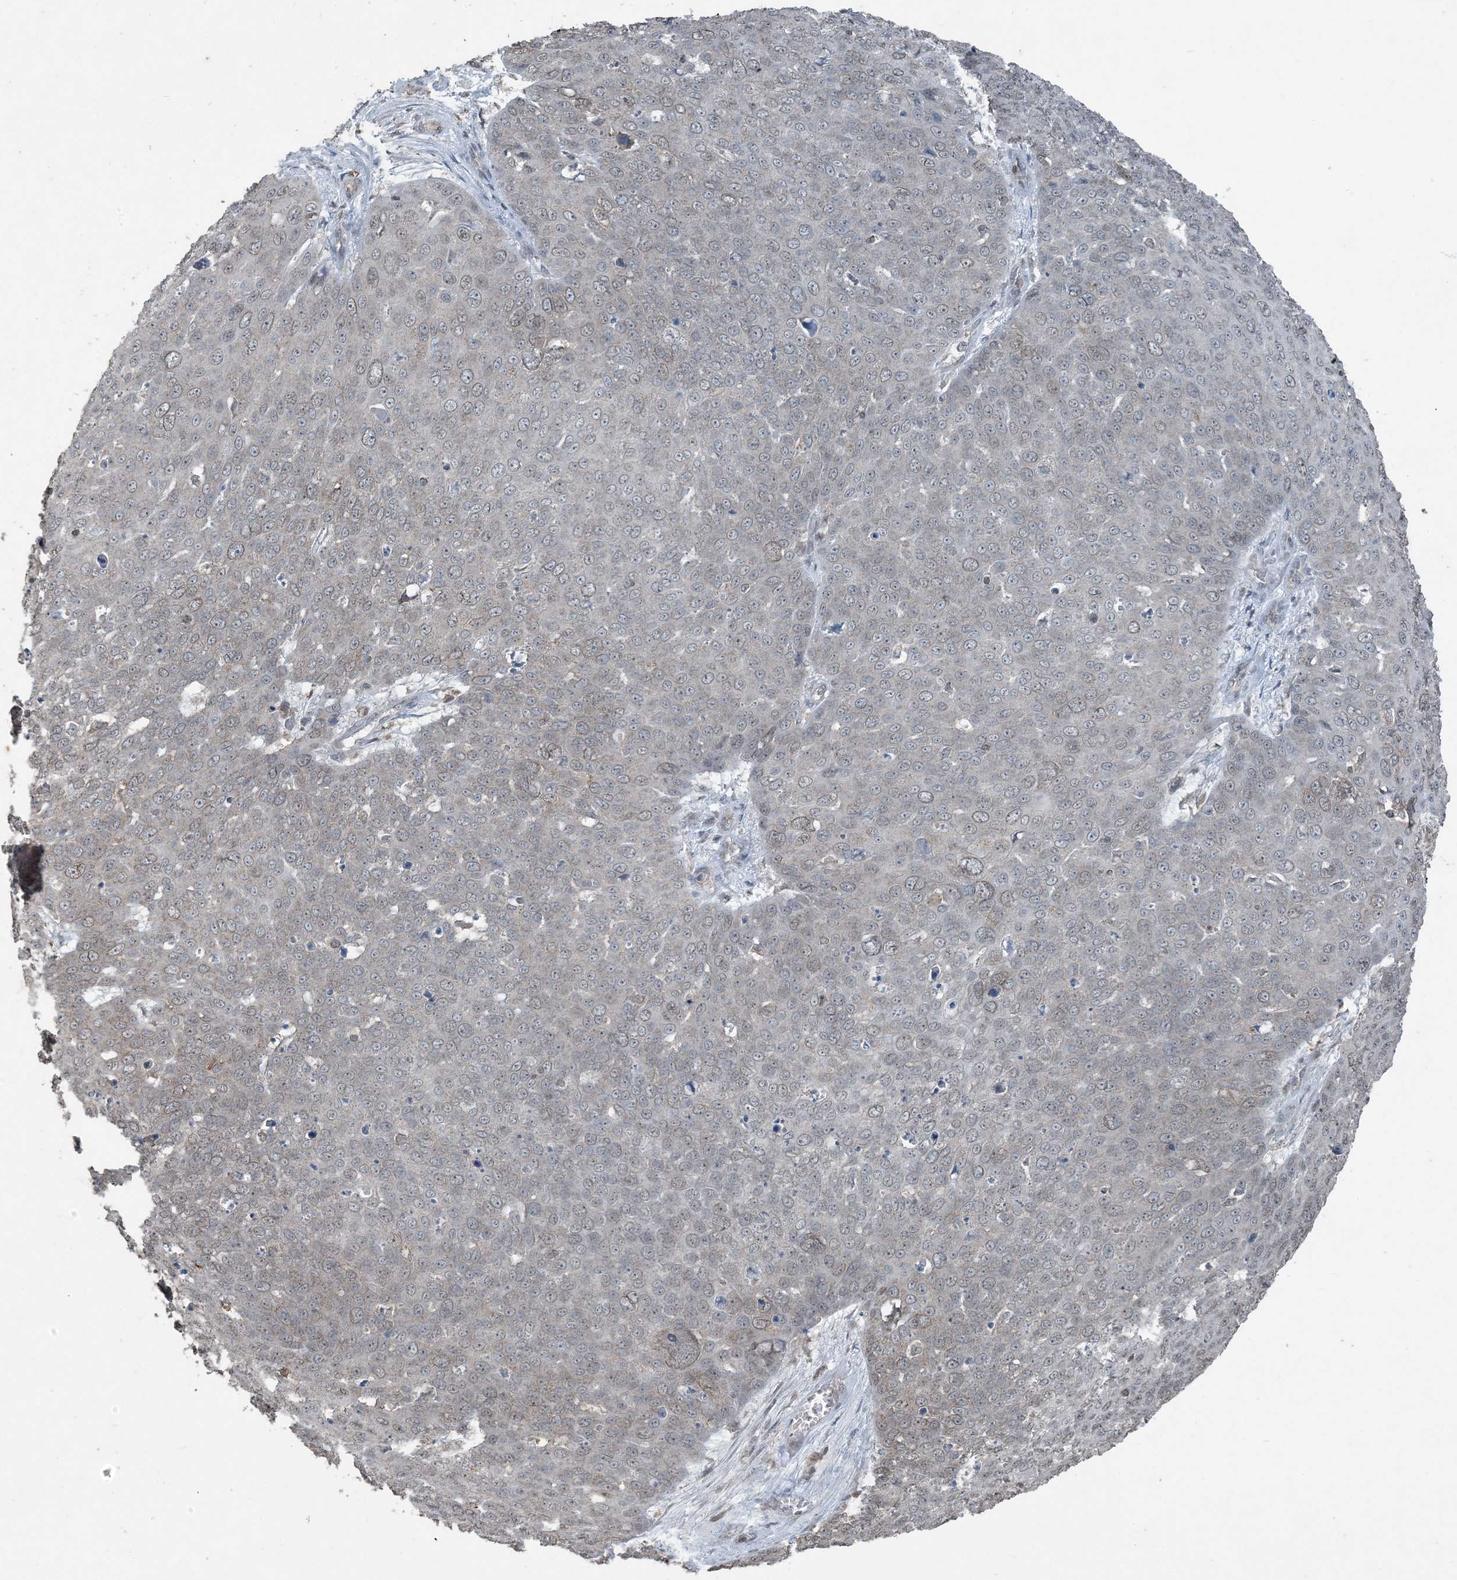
{"staining": {"intensity": "weak", "quantity": "<25%", "location": "cytoplasmic/membranous"}, "tissue": "skin cancer", "cell_type": "Tumor cells", "image_type": "cancer", "snomed": [{"axis": "morphology", "description": "Squamous cell carcinoma, NOS"}, {"axis": "topography", "description": "Skin"}], "caption": "Tumor cells are negative for brown protein staining in skin cancer (squamous cell carcinoma). (DAB (3,3'-diaminobenzidine) immunohistochemistry with hematoxylin counter stain).", "gene": "GNL1", "patient": {"sex": "male", "age": 71}}